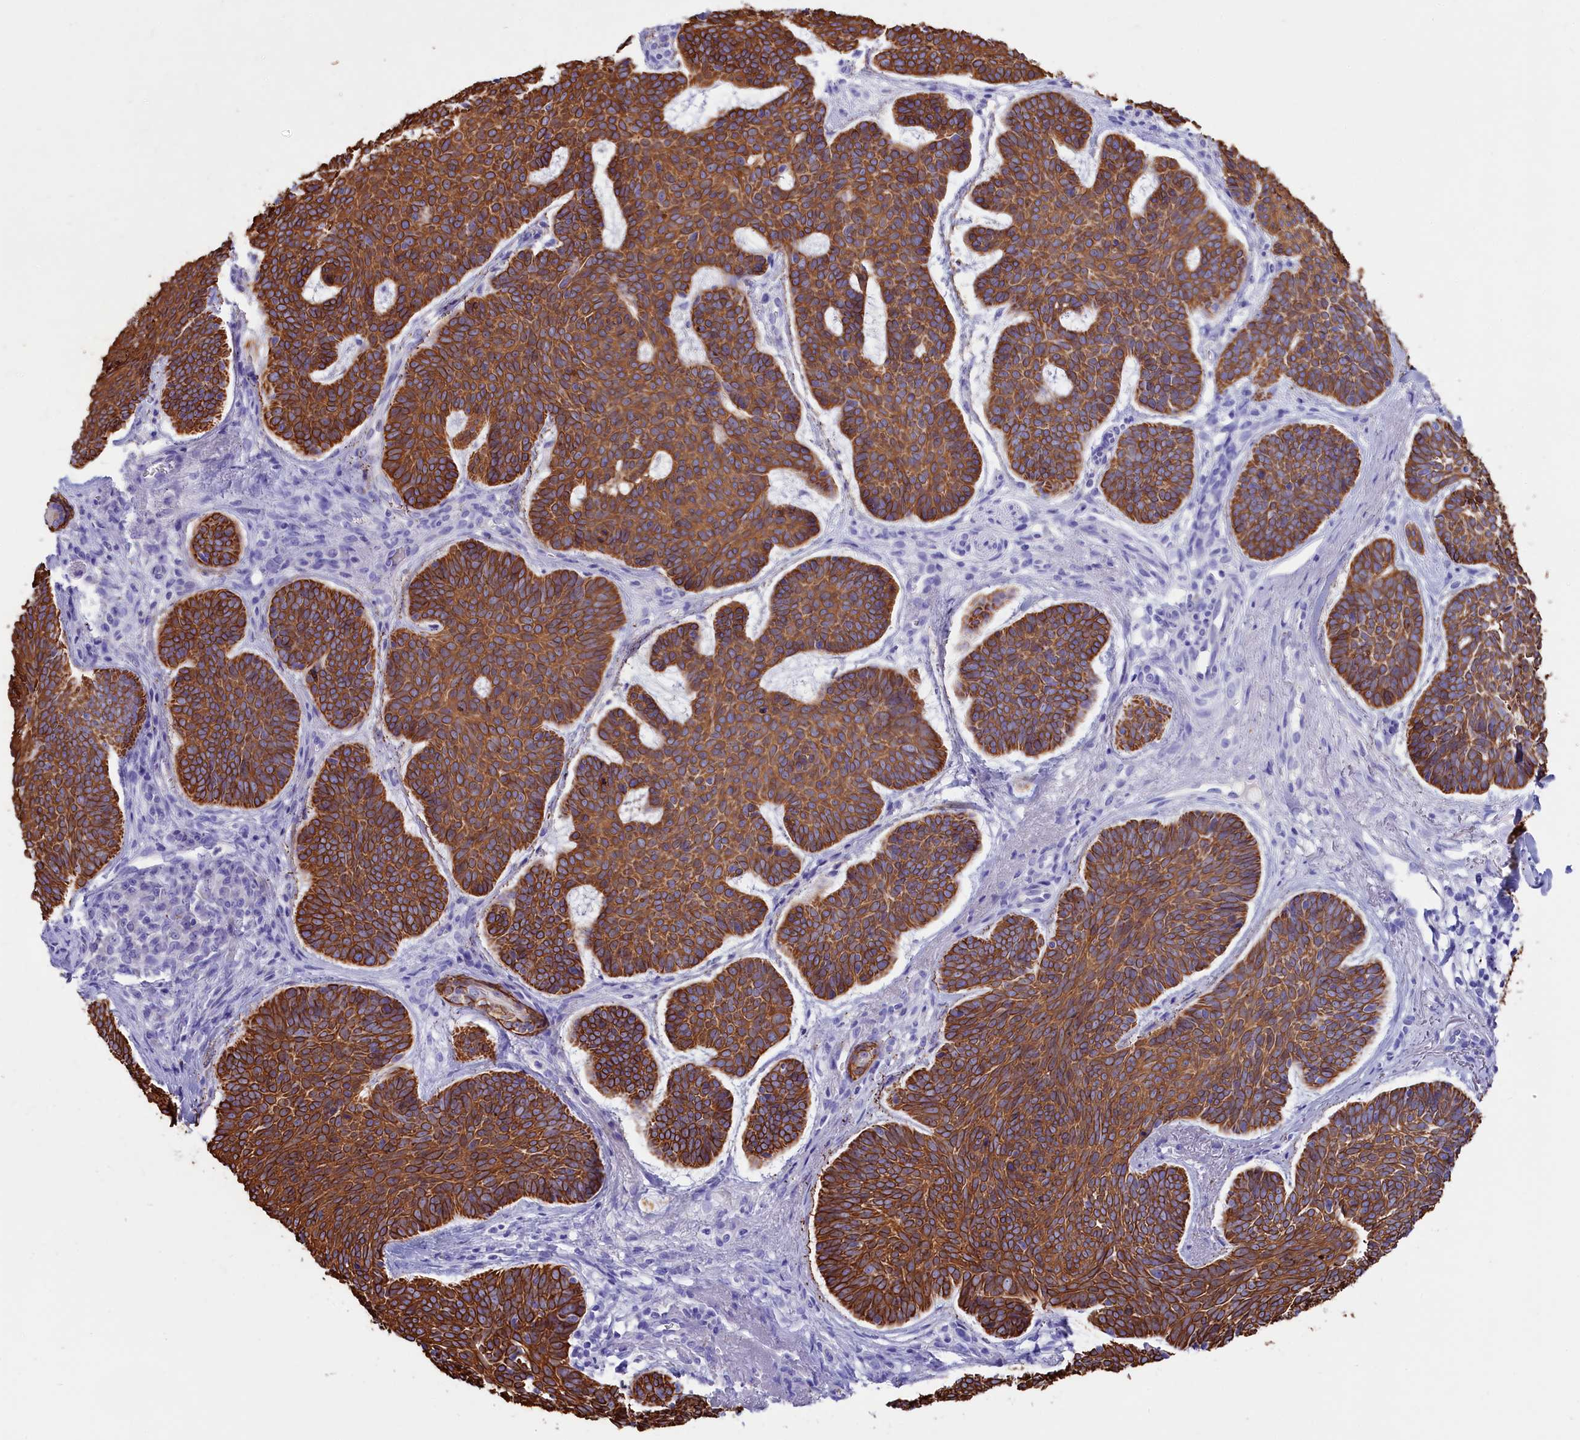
{"staining": {"intensity": "strong", "quantity": ">75%", "location": "cytoplasmic/membranous"}, "tissue": "skin cancer", "cell_type": "Tumor cells", "image_type": "cancer", "snomed": [{"axis": "morphology", "description": "Basal cell carcinoma"}, {"axis": "topography", "description": "Skin"}], "caption": "Protein expression analysis of basal cell carcinoma (skin) displays strong cytoplasmic/membranous staining in approximately >75% of tumor cells.", "gene": "SULT2A1", "patient": {"sex": "female", "age": 74}}